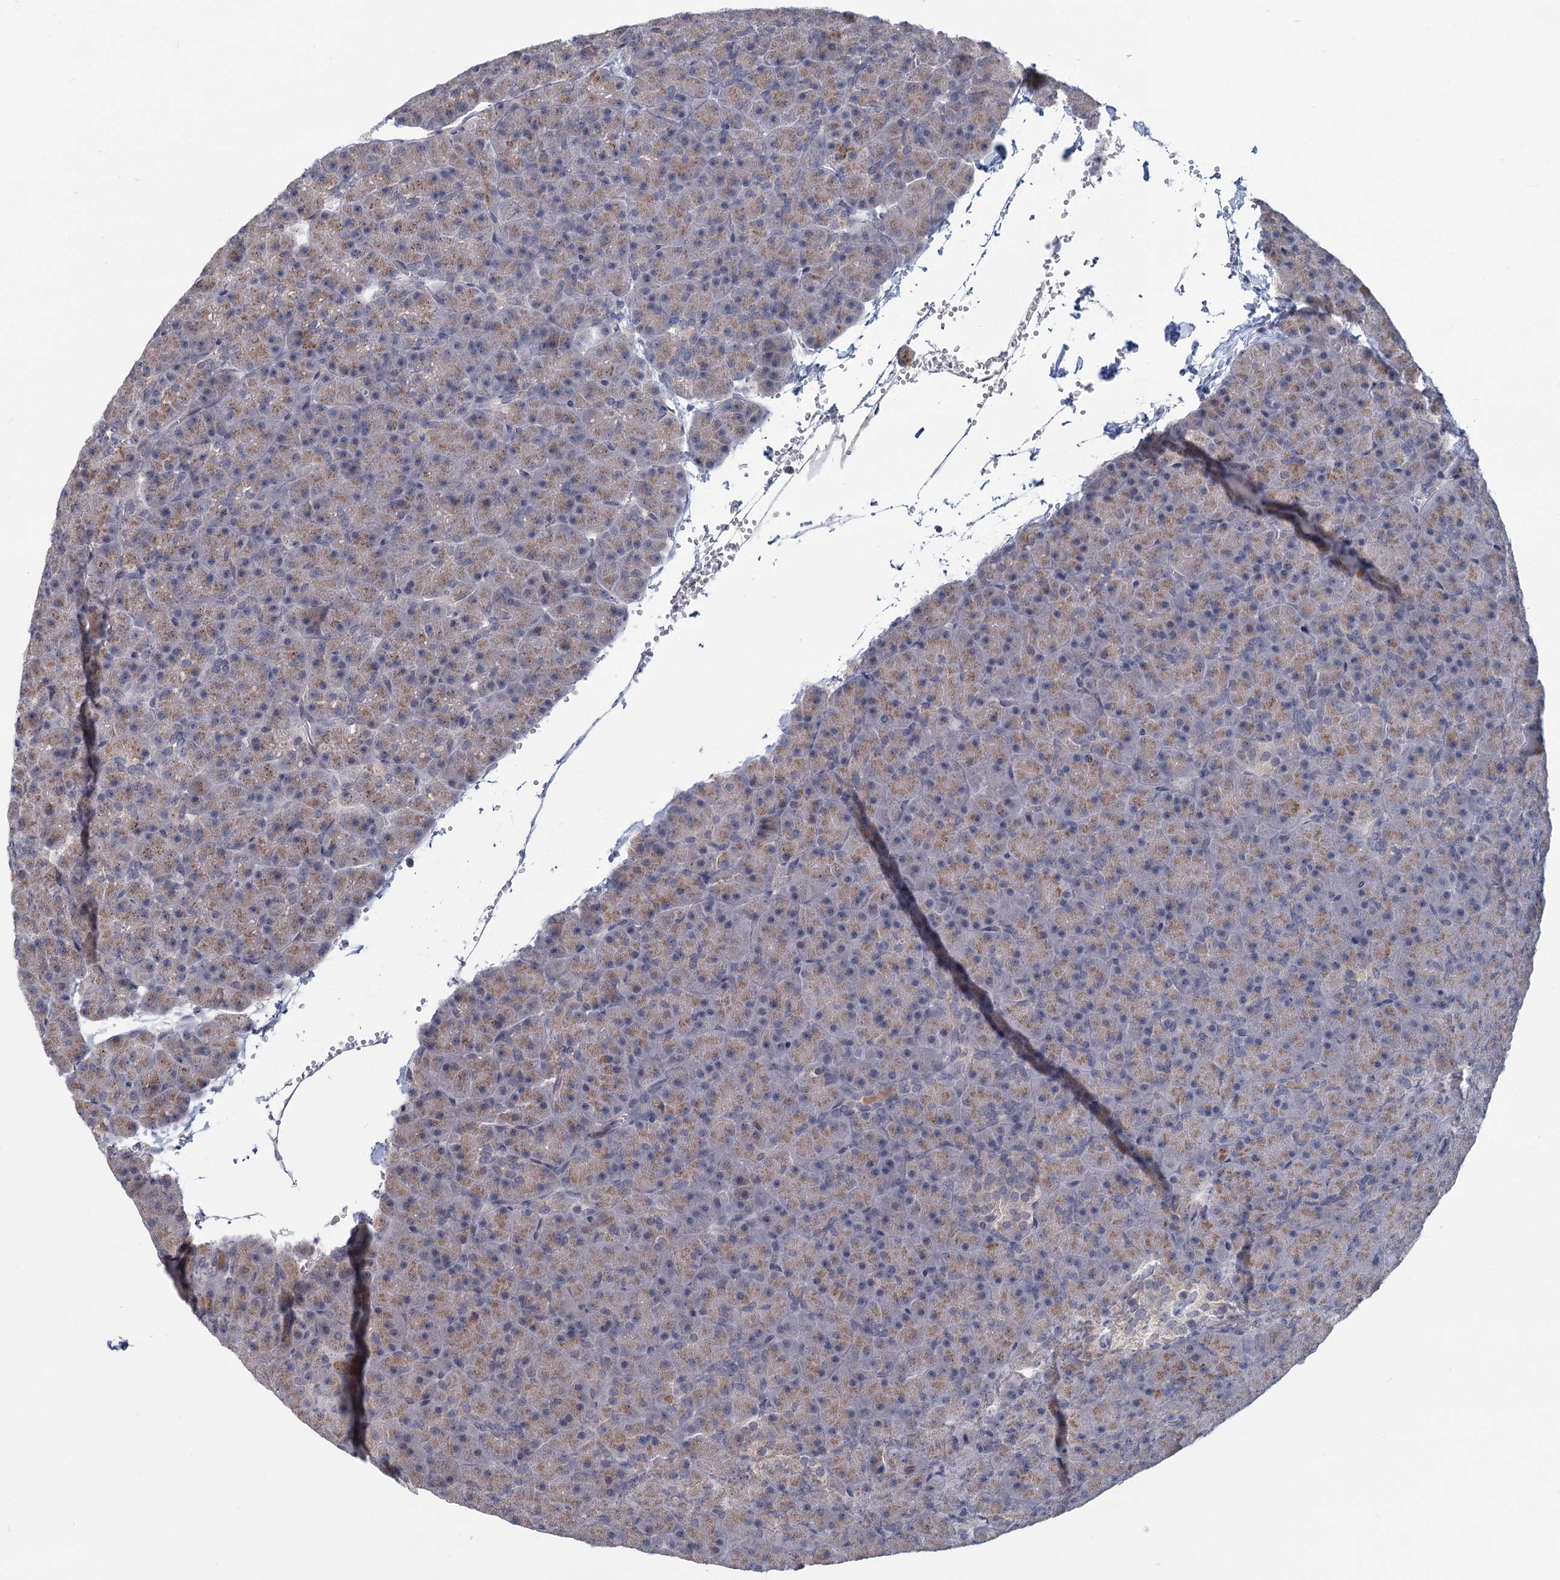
{"staining": {"intensity": "moderate", "quantity": "25%-75%", "location": "cytoplasmic/membranous"}, "tissue": "pancreas", "cell_type": "Exocrine glandular cells", "image_type": "normal", "snomed": [{"axis": "morphology", "description": "Normal tissue, NOS"}, {"axis": "topography", "description": "Pancreas"}], "caption": "Moderate cytoplasmic/membranous staining is present in about 25%-75% of exocrine glandular cells in normal pancreas. Ihc stains the protein of interest in brown and the nuclei are stained blue.", "gene": "STAP1", "patient": {"sex": "male", "age": 36}}